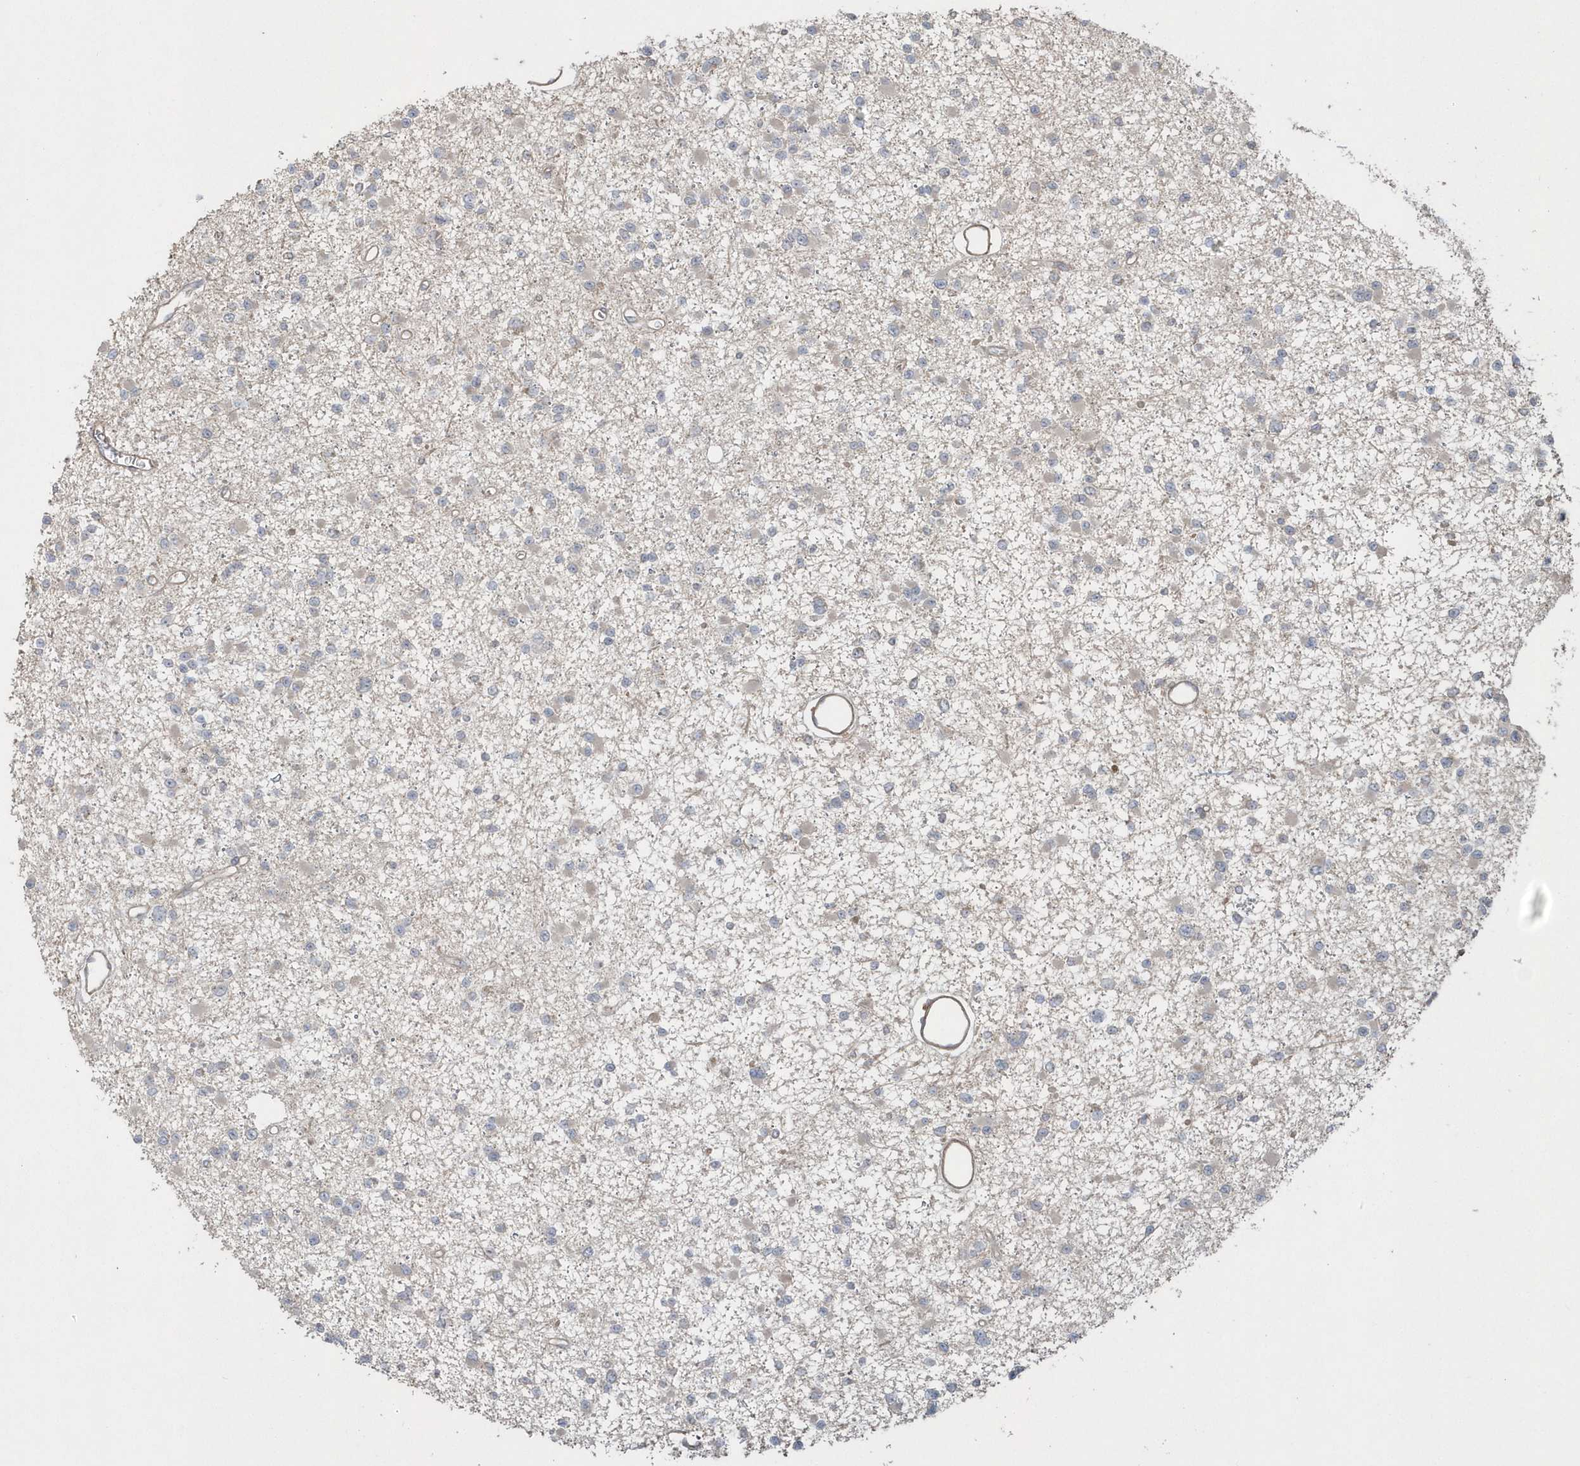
{"staining": {"intensity": "negative", "quantity": "none", "location": "none"}, "tissue": "glioma", "cell_type": "Tumor cells", "image_type": "cancer", "snomed": [{"axis": "morphology", "description": "Glioma, malignant, Low grade"}, {"axis": "topography", "description": "Brain"}], "caption": "An image of human glioma is negative for staining in tumor cells.", "gene": "ARMC8", "patient": {"sex": "female", "age": 22}}